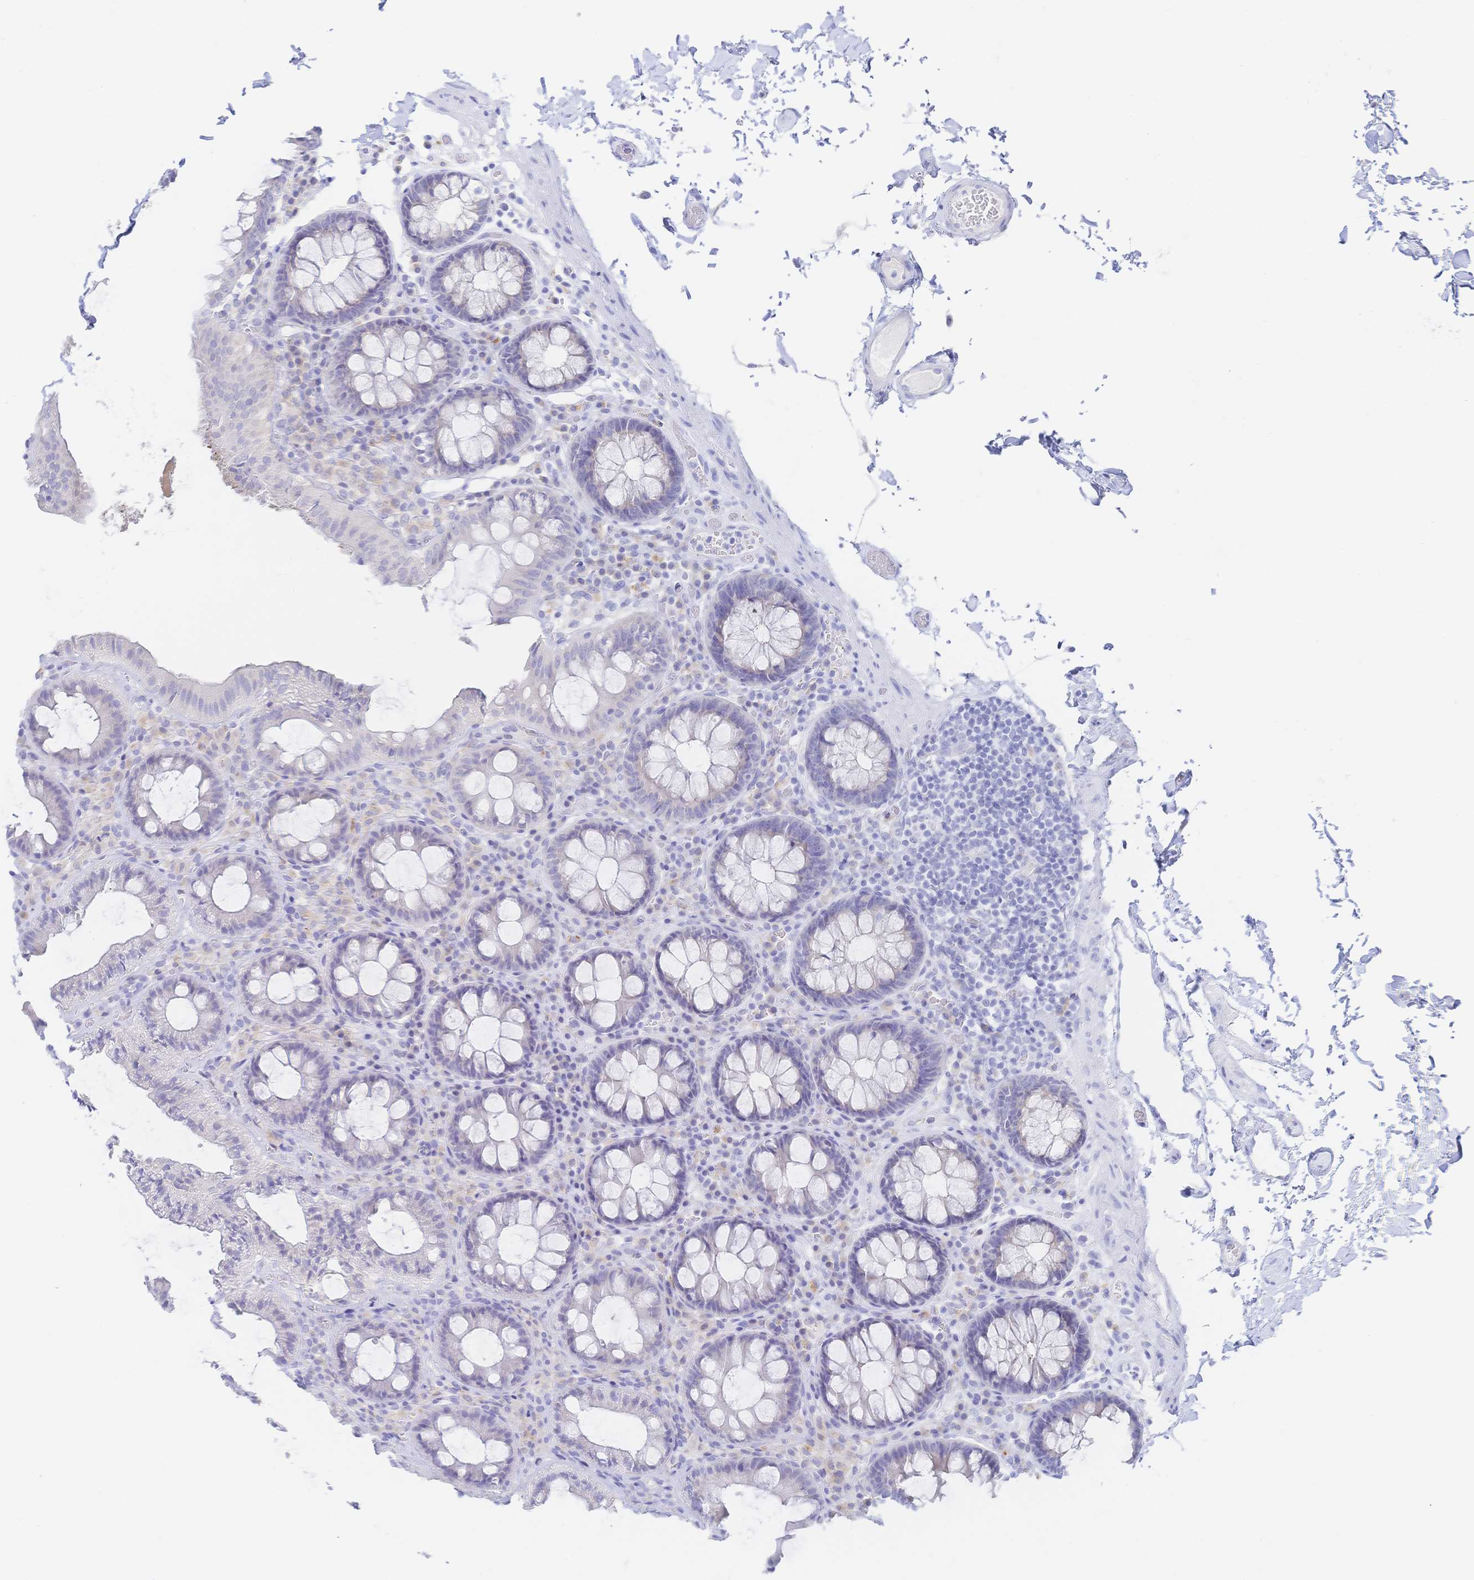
{"staining": {"intensity": "negative", "quantity": "none", "location": "none"}, "tissue": "colon", "cell_type": "Endothelial cells", "image_type": "normal", "snomed": [{"axis": "morphology", "description": "Normal tissue, NOS"}, {"axis": "topography", "description": "Colon"}, {"axis": "topography", "description": "Peripheral nerve tissue"}], "caption": "The immunohistochemistry histopathology image has no significant expression in endothelial cells of colon.", "gene": "SIAH3", "patient": {"sex": "male", "age": 84}}